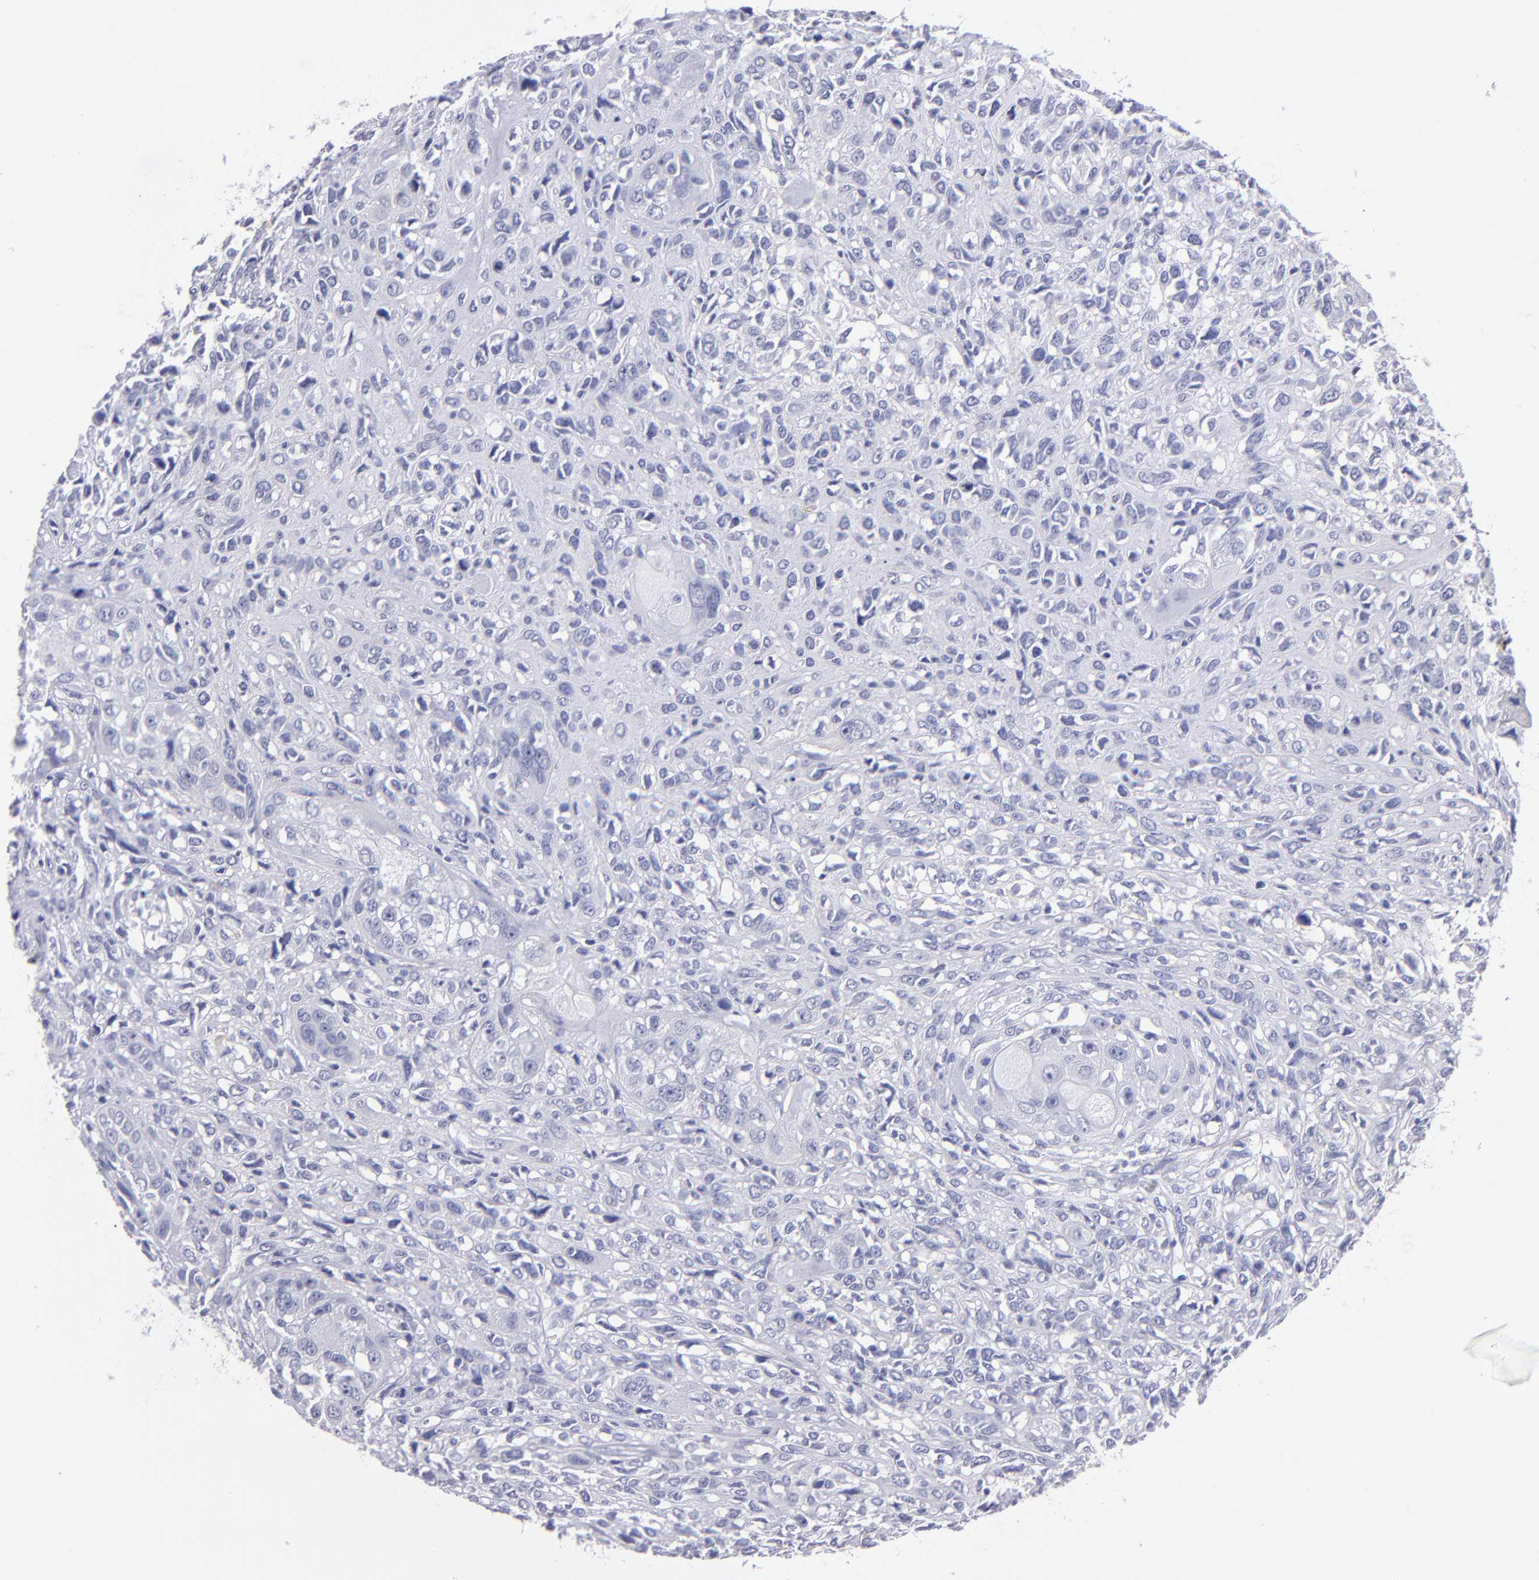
{"staining": {"intensity": "negative", "quantity": "none", "location": "none"}, "tissue": "head and neck cancer", "cell_type": "Tumor cells", "image_type": "cancer", "snomed": [{"axis": "morphology", "description": "Neoplasm, malignant, NOS"}, {"axis": "topography", "description": "Salivary gland"}, {"axis": "topography", "description": "Head-Neck"}], "caption": "High magnification brightfield microscopy of head and neck malignant neoplasm stained with DAB (brown) and counterstained with hematoxylin (blue): tumor cells show no significant positivity. (Stains: DAB (3,3'-diaminobenzidine) immunohistochemistry with hematoxylin counter stain, Microscopy: brightfield microscopy at high magnification).", "gene": "MB", "patient": {"sex": "male", "age": 43}}